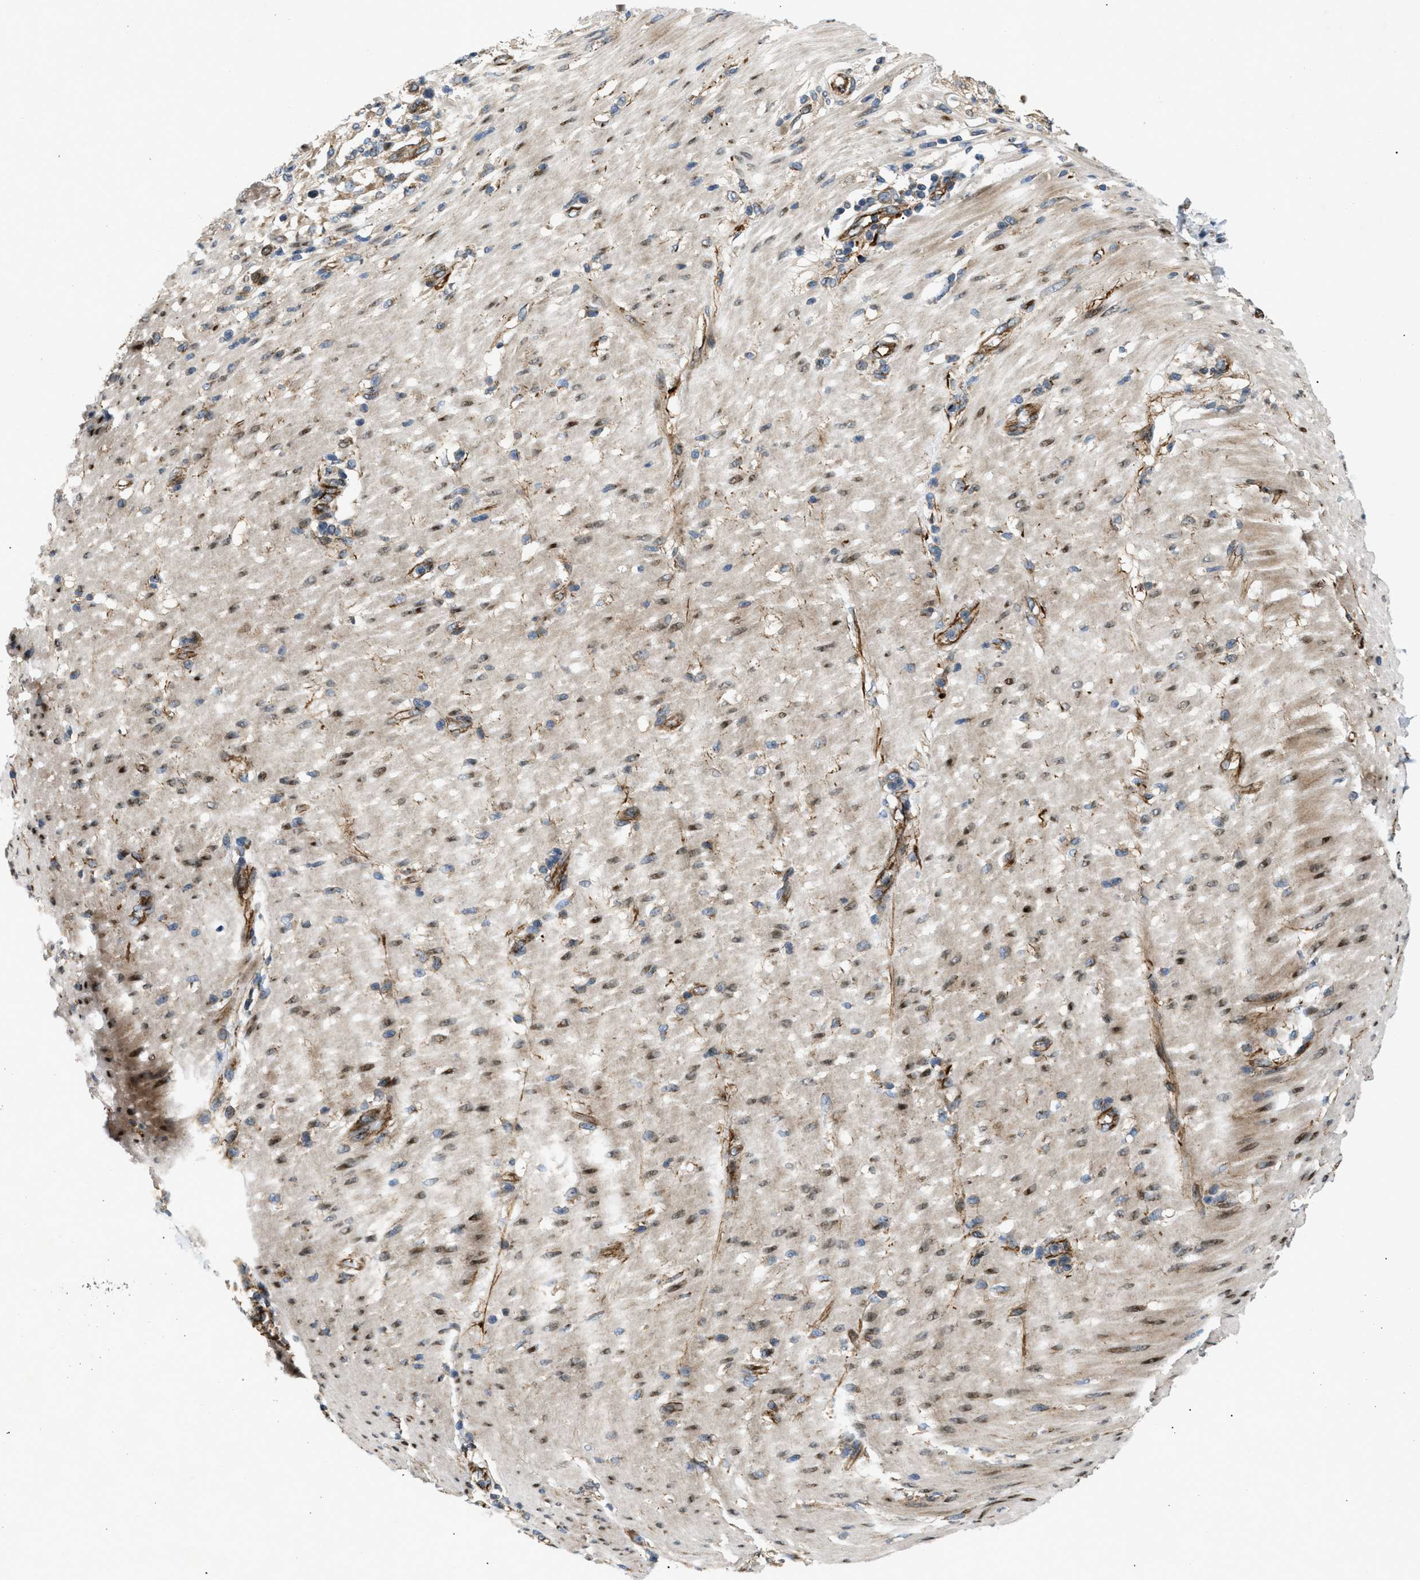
{"staining": {"intensity": "moderate", "quantity": ">75%", "location": "cytoplasmic/membranous"}, "tissue": "pancreatic cancer", "cell_type": "Tumor cells", "image_type": "cancer", "snomed": [{"axis": "morphology", "description": "Normal tissue, NOS"}, {"axis": "morphology", "description": "Adenocarcinoma, NOS"}, {"axis": "topography", "description": "Pancreas"}, {"axis": "topography", "description": "Duodenum"}], "caption": "About >75% of tumor cells in pancreatic adenocarcinoma display moderate cytoplasmic/membranous protein positivity as visualized by brown immunohistochemical staining.", "gene": "LYSMD3", "patient": {"sex": "female", "age": 60}}